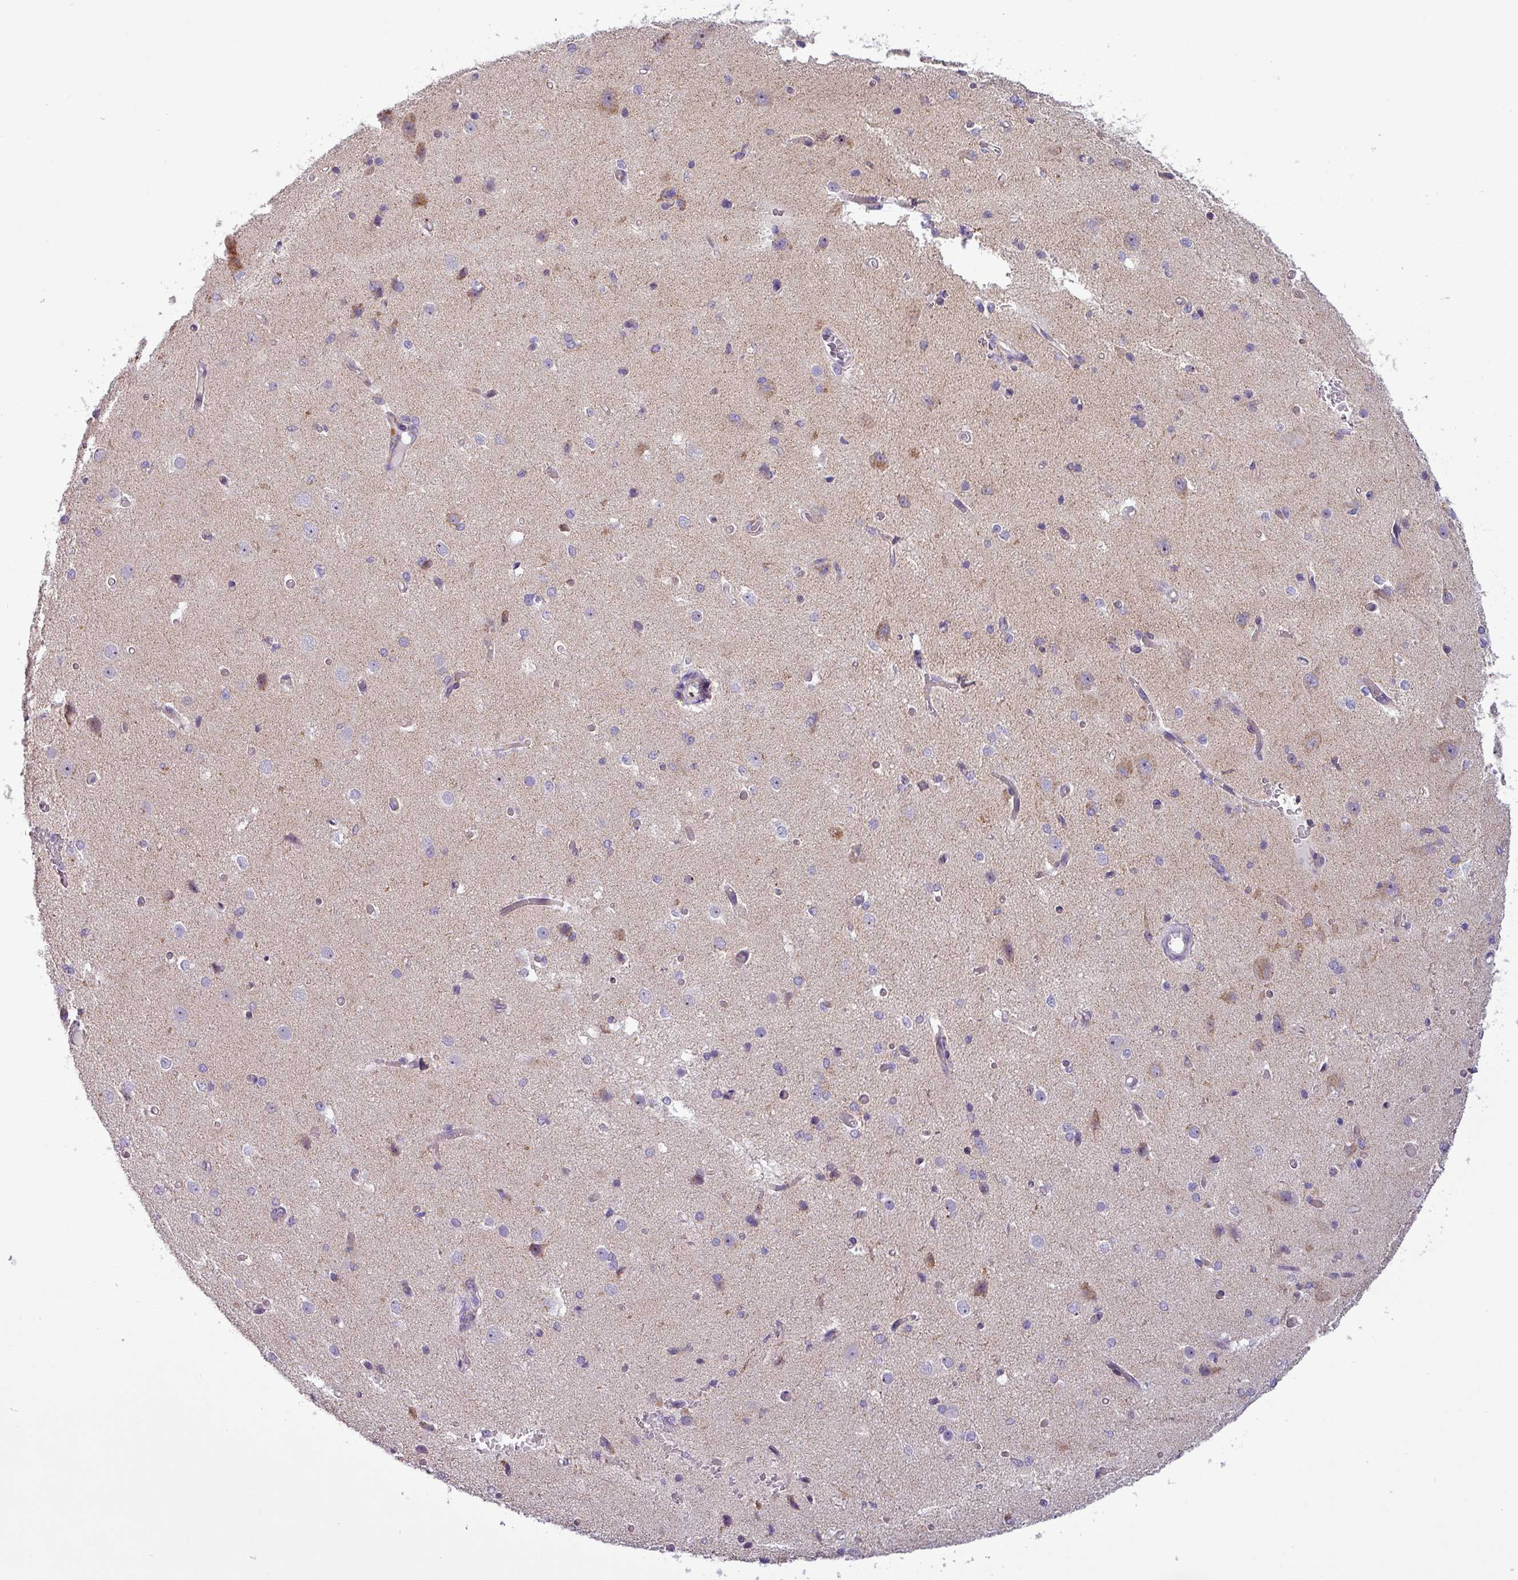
{"staining": {"intensity": "weak", "quantity": "25%-75%", "location": "cytoplasmic/membranous"}, "tissue": "cerebral cortex", "cell_type": "Endothelial cells", "image_type": "normal", "snomed": [{"axis": "morphology", "description": "Normal tissue, NOS"}, {"axis": "morphology", "description": "Inflammation, NOS"}, {"axis": "topography", "description": "Cerebral cortex"}], "caption": "IHC (DAB) staining of unremarkable human cerebral cortex displays weak cytoplasmic/membranous protein positivity in approximately 25%-75% of endothelial cells. (DAB (3,3'-diaminobenzidine) IHC with brightfield microscopy, high magnification).", "gene": "PNMA6A", "patient": {"sex": "male", "age": 6}}